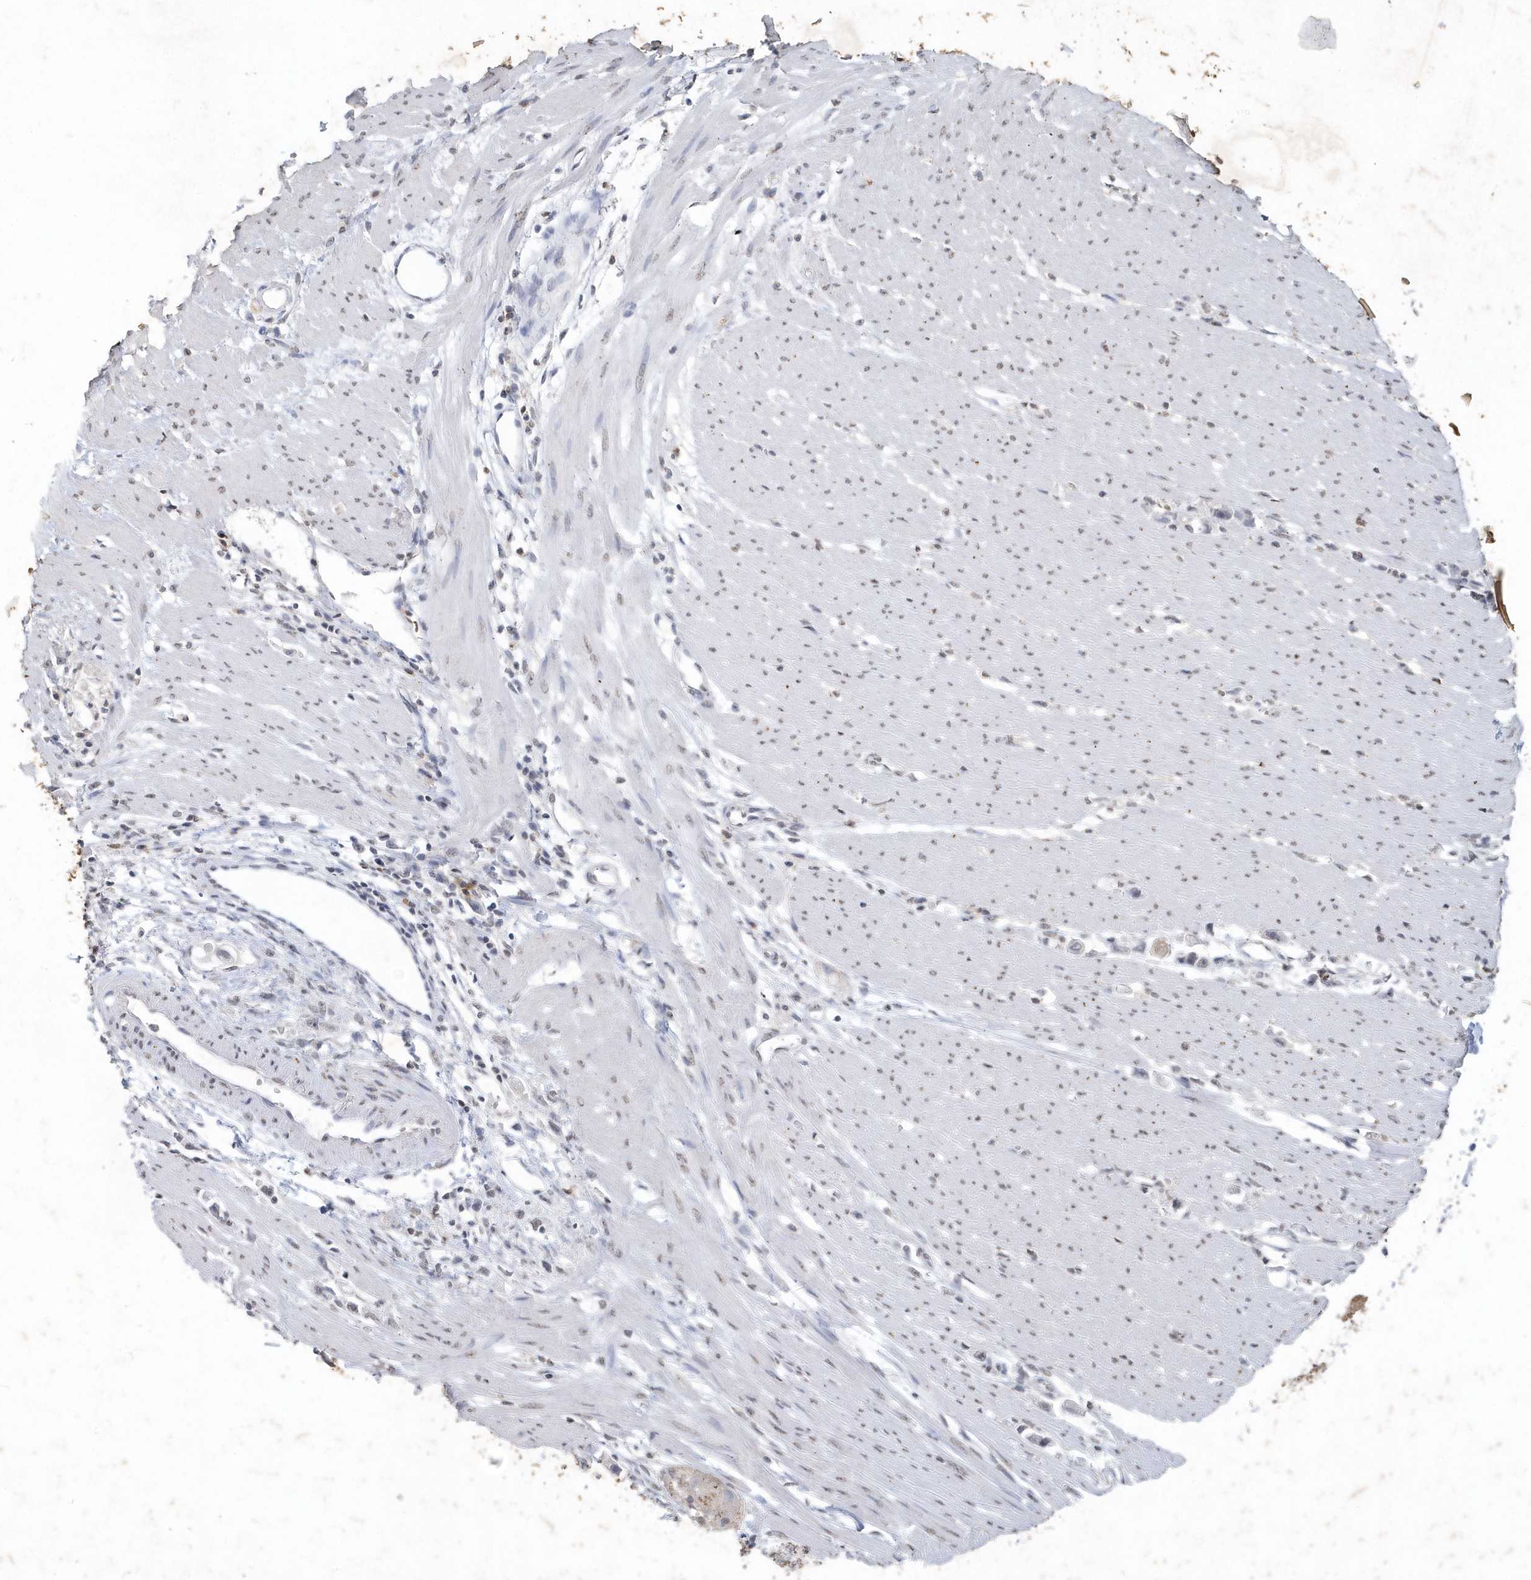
{"staining": {"intensity": "negative", "quantity": "none", "location": "none"}, "tissue": "stomach cancer", "cell_type": "Tumor cells", "image_type": "cancer", "snomed": [{"axis": "morphology", "description": "Adenocarcinoma, NOS"}, {"axis": "topography", "description": "Stomach"}], "caption": "The micrograph demonstrates no significant expression in tumor cells of stomach adenocarcinoma.", "gene": "PDCD1", "patient": {"sex": "female", "age": 59}}